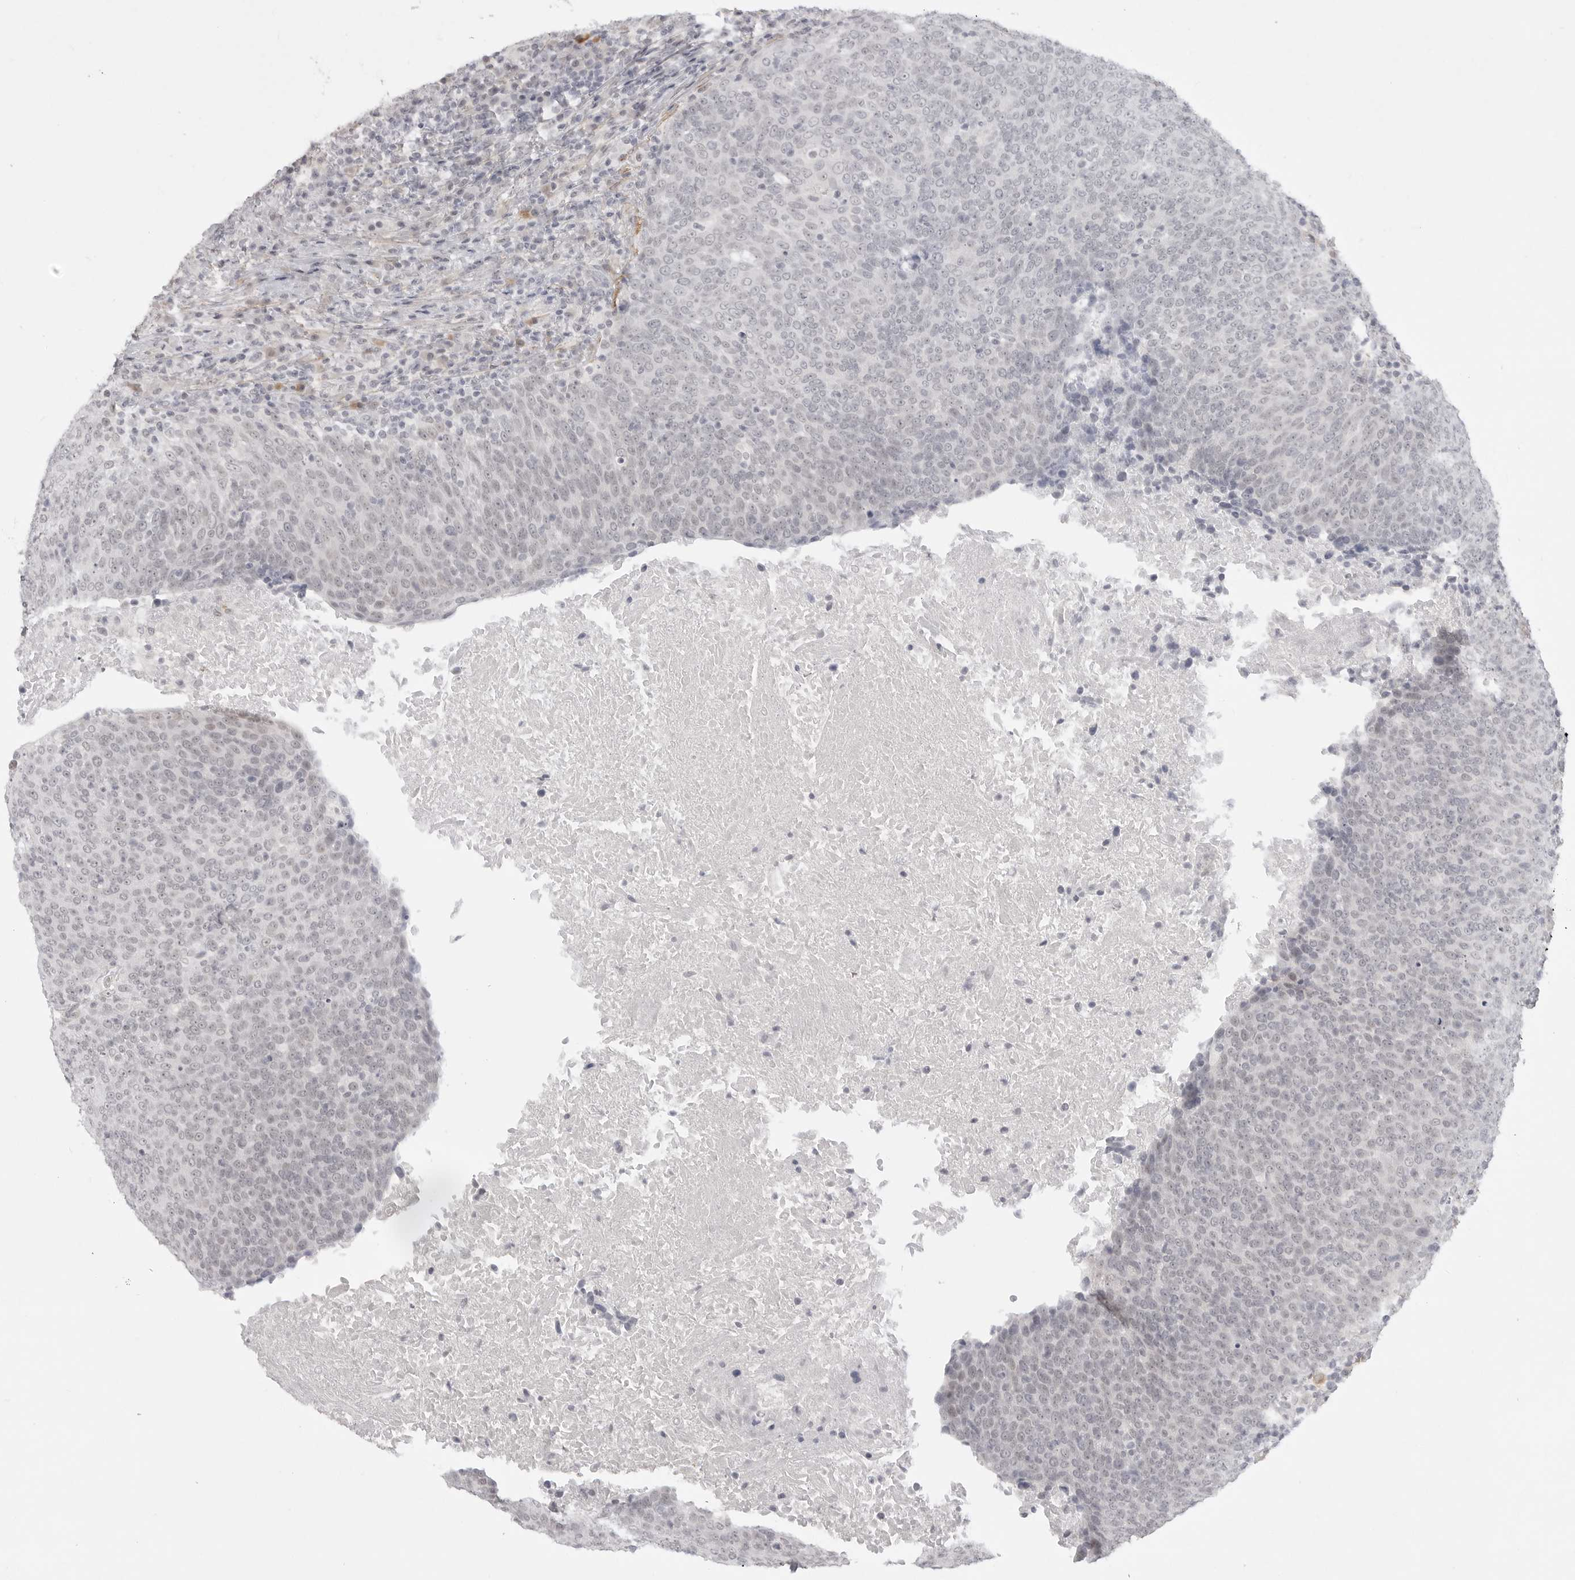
{"staining": {"intensity": "negative", "quantity": "none", "location": "none"}, "tissue": "head and neck cancer", "cell_type": "Tumor cells", "image_type": "cancer", "snomed": [{"axis": "morphology", "description": "Squamous cell carcinoma, NOS"}, {"axis": "morphology", "description": "Squamous cell carcinoma, metastatic, NOS"}, {"axis": "topography", "description": "Lymph node"}, {"axis": "topography", "description": "Head-Neck"}], "caption": "Immunohistochemical staining of human head and neck cancer (metastatic squamous cell carcinoma) demonstrates no significant positivity in tumor cells.", "gene": "TCTN3", "patient": {"sex": "male", "age": 62}}